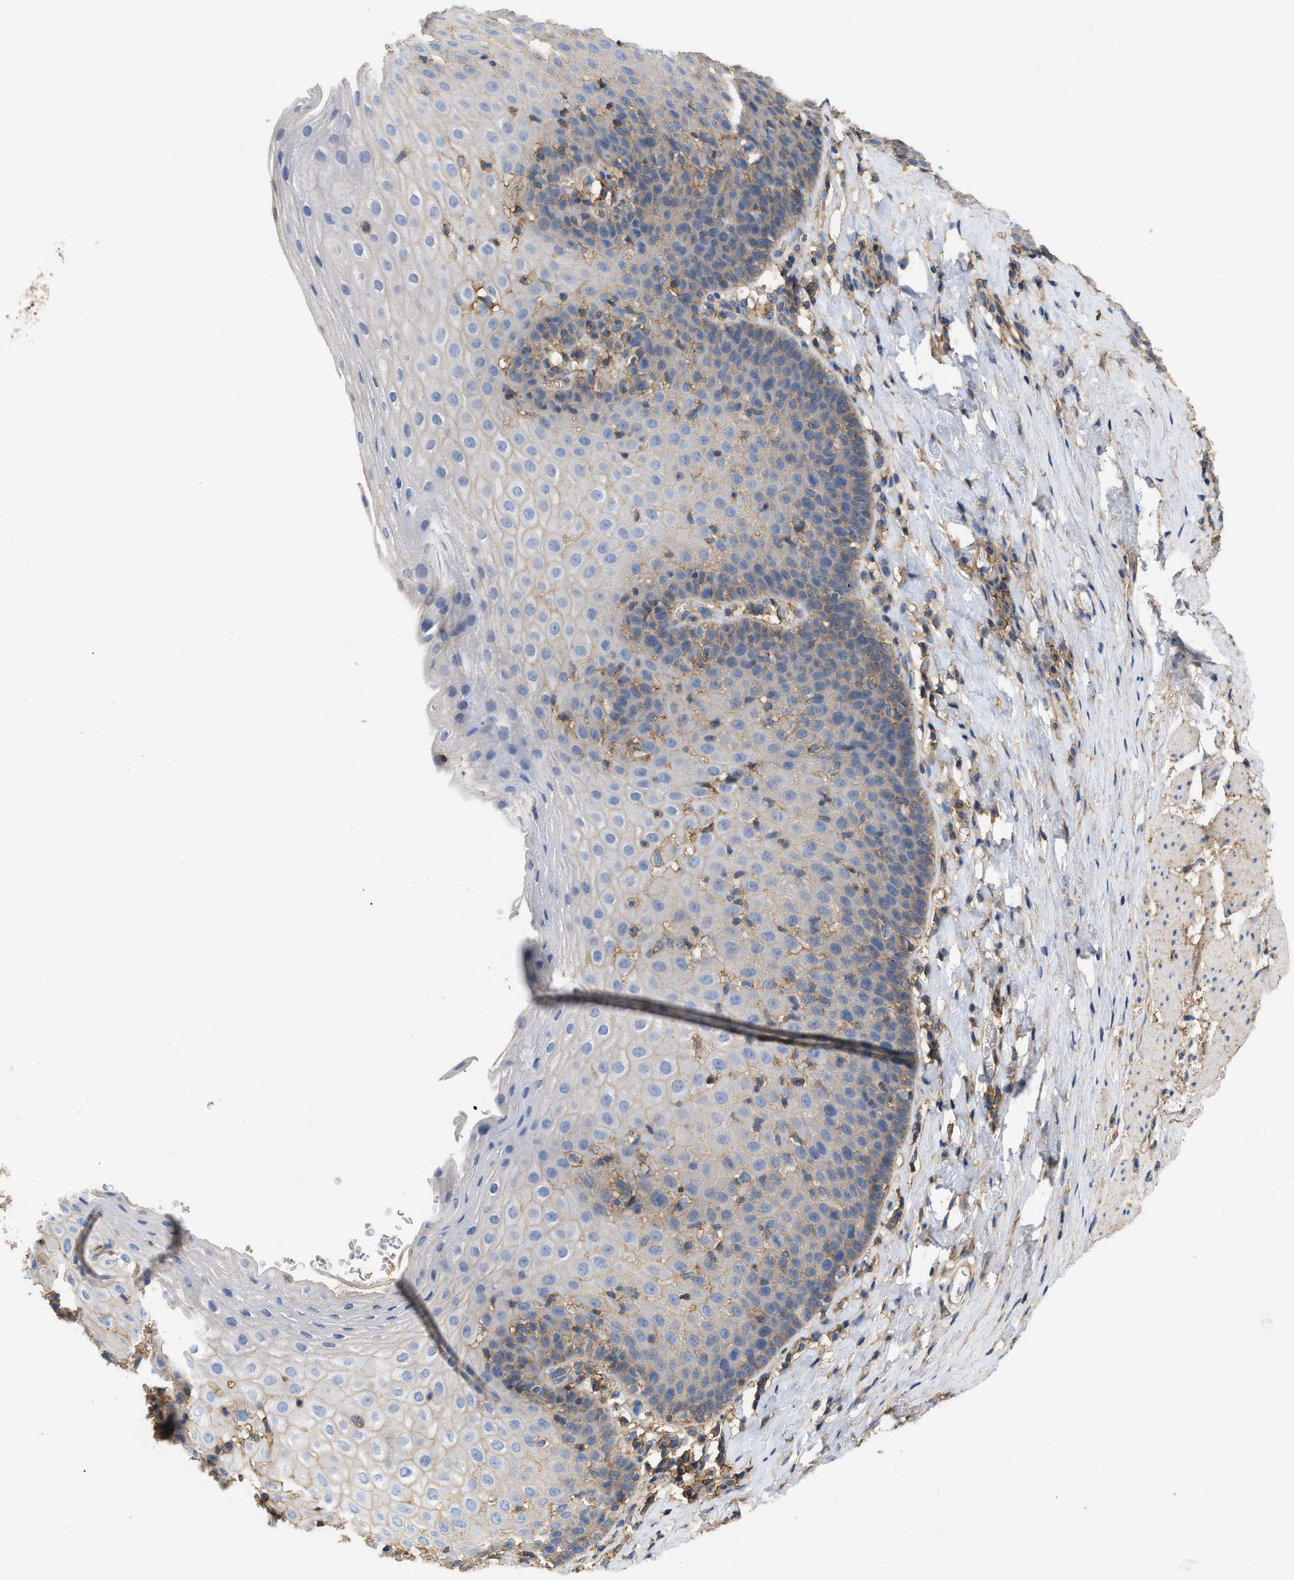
{"staining": {"intensity": "moderate", "quantity": "<25%", "location": "cytoplasmic/membranous"}, "tissue": "esophagus", "cell_type": "Squamous epithelial cells", "image_type": "normal", "snomed": [{"axis": "morphology", "description": "Normal tissue, NOS"}, {"axis": "topography", "description": "Esophagus"}], "caption": "High-power microscopy captured an IHC histopathology image of normal esophagus, revealing moderate cytoplasmic/membranous expression in approximately <25% of squamous epithelial cells. Nuclei are stained in blue.", "gene": "GNB4", "patient": {"sex": "female", "age": 61}}